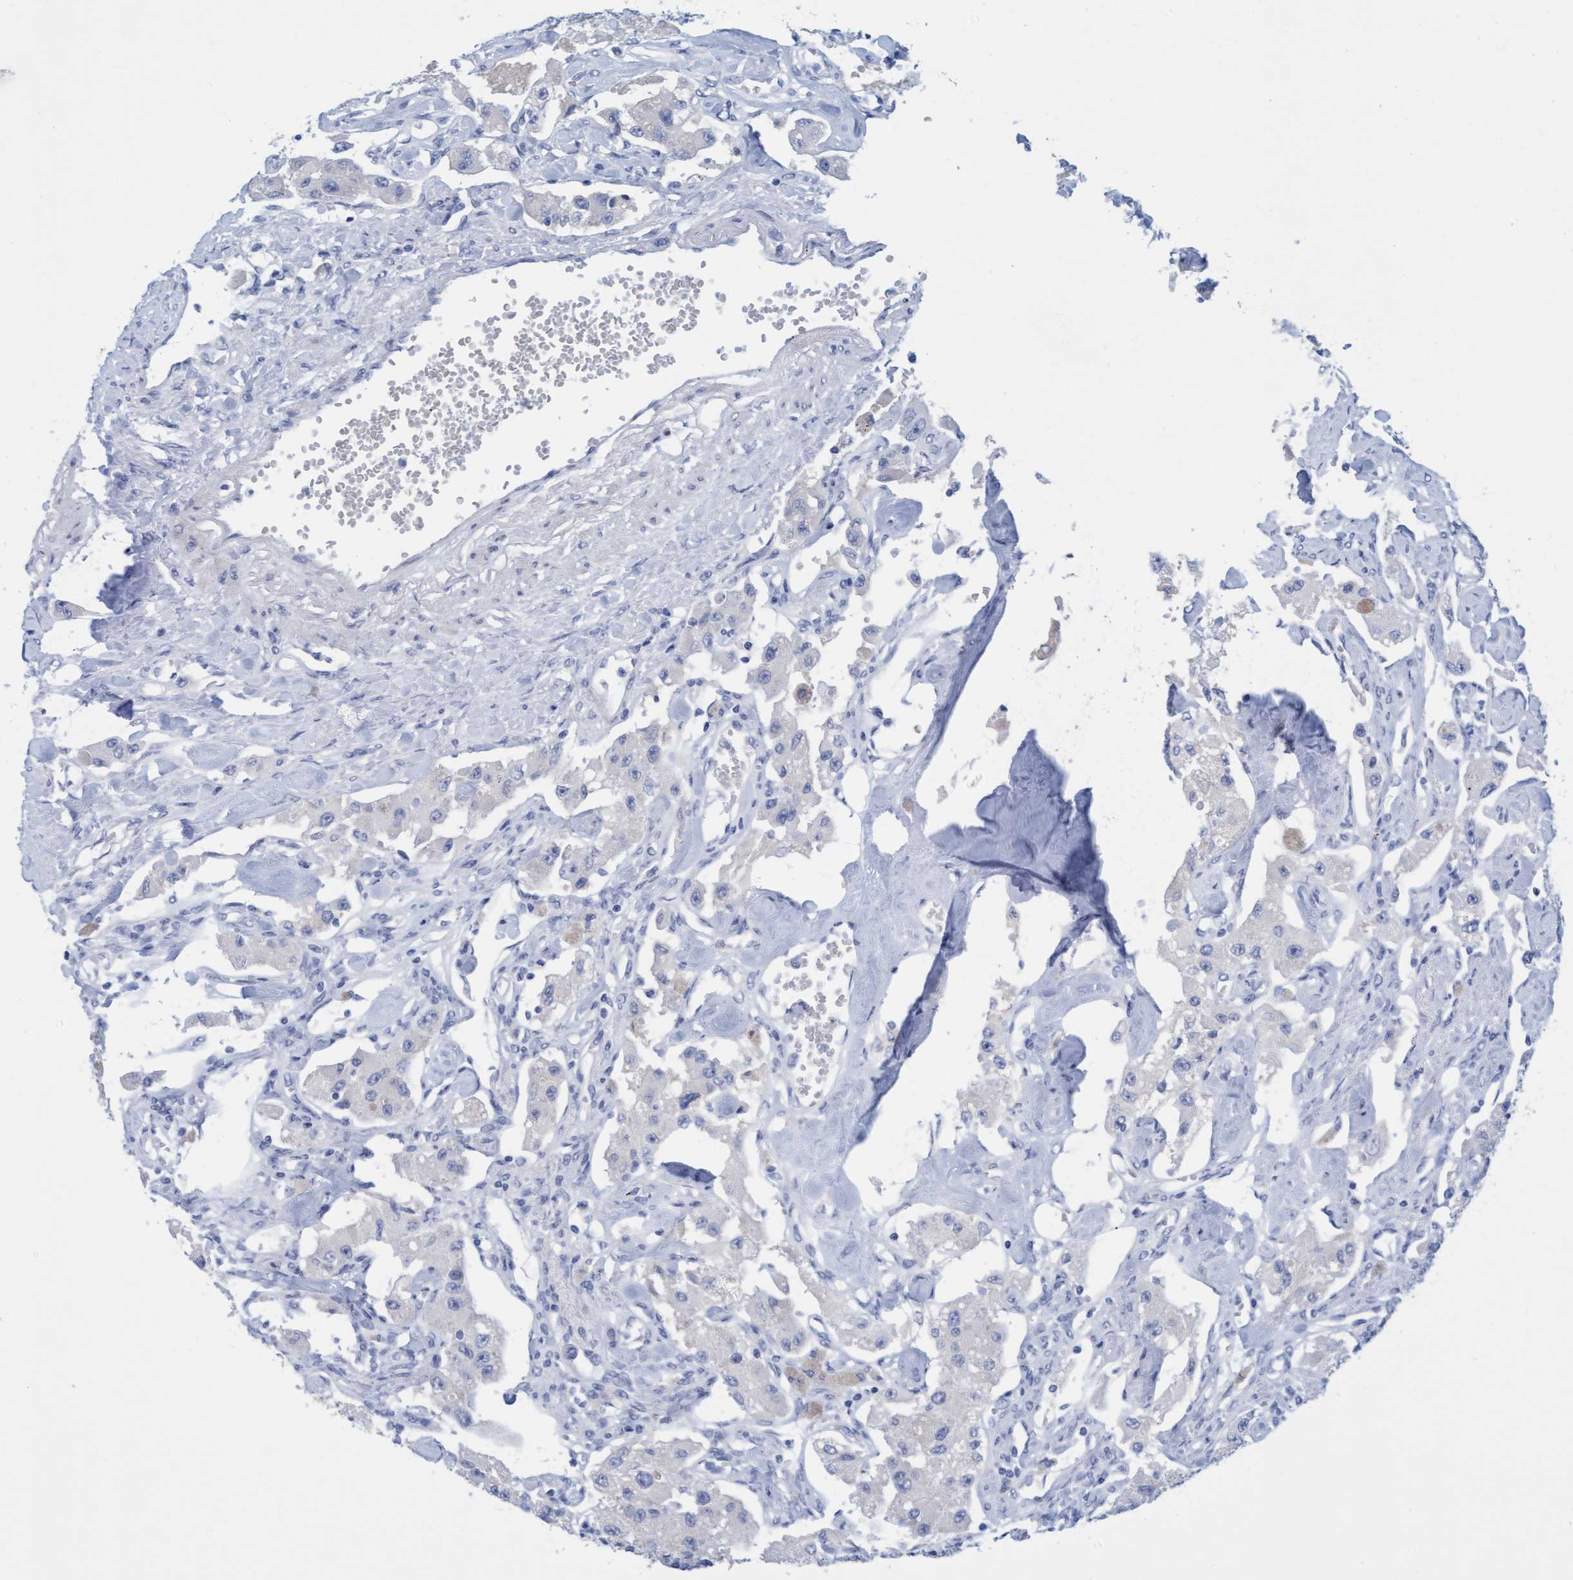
{"staining": {"intensity": "negative", "quantity": "none", "location": "none"}, "tissue": "carcinoid", "cell_type": "Tumor cells", "image_type": "cancer", "snomed": [{"axis": "morphology", "description": "Carcinoid, malignant, NOS"}, {"axis": "topography", "description": "Pancreas"}], "caption": "Immunohistochemistry photomicrograph of carcinoid stained for a protein (brown), which displays no staining in tumor cells.", "gene": "SSTR3", "patient": {"sex": "male", "age": 41}}